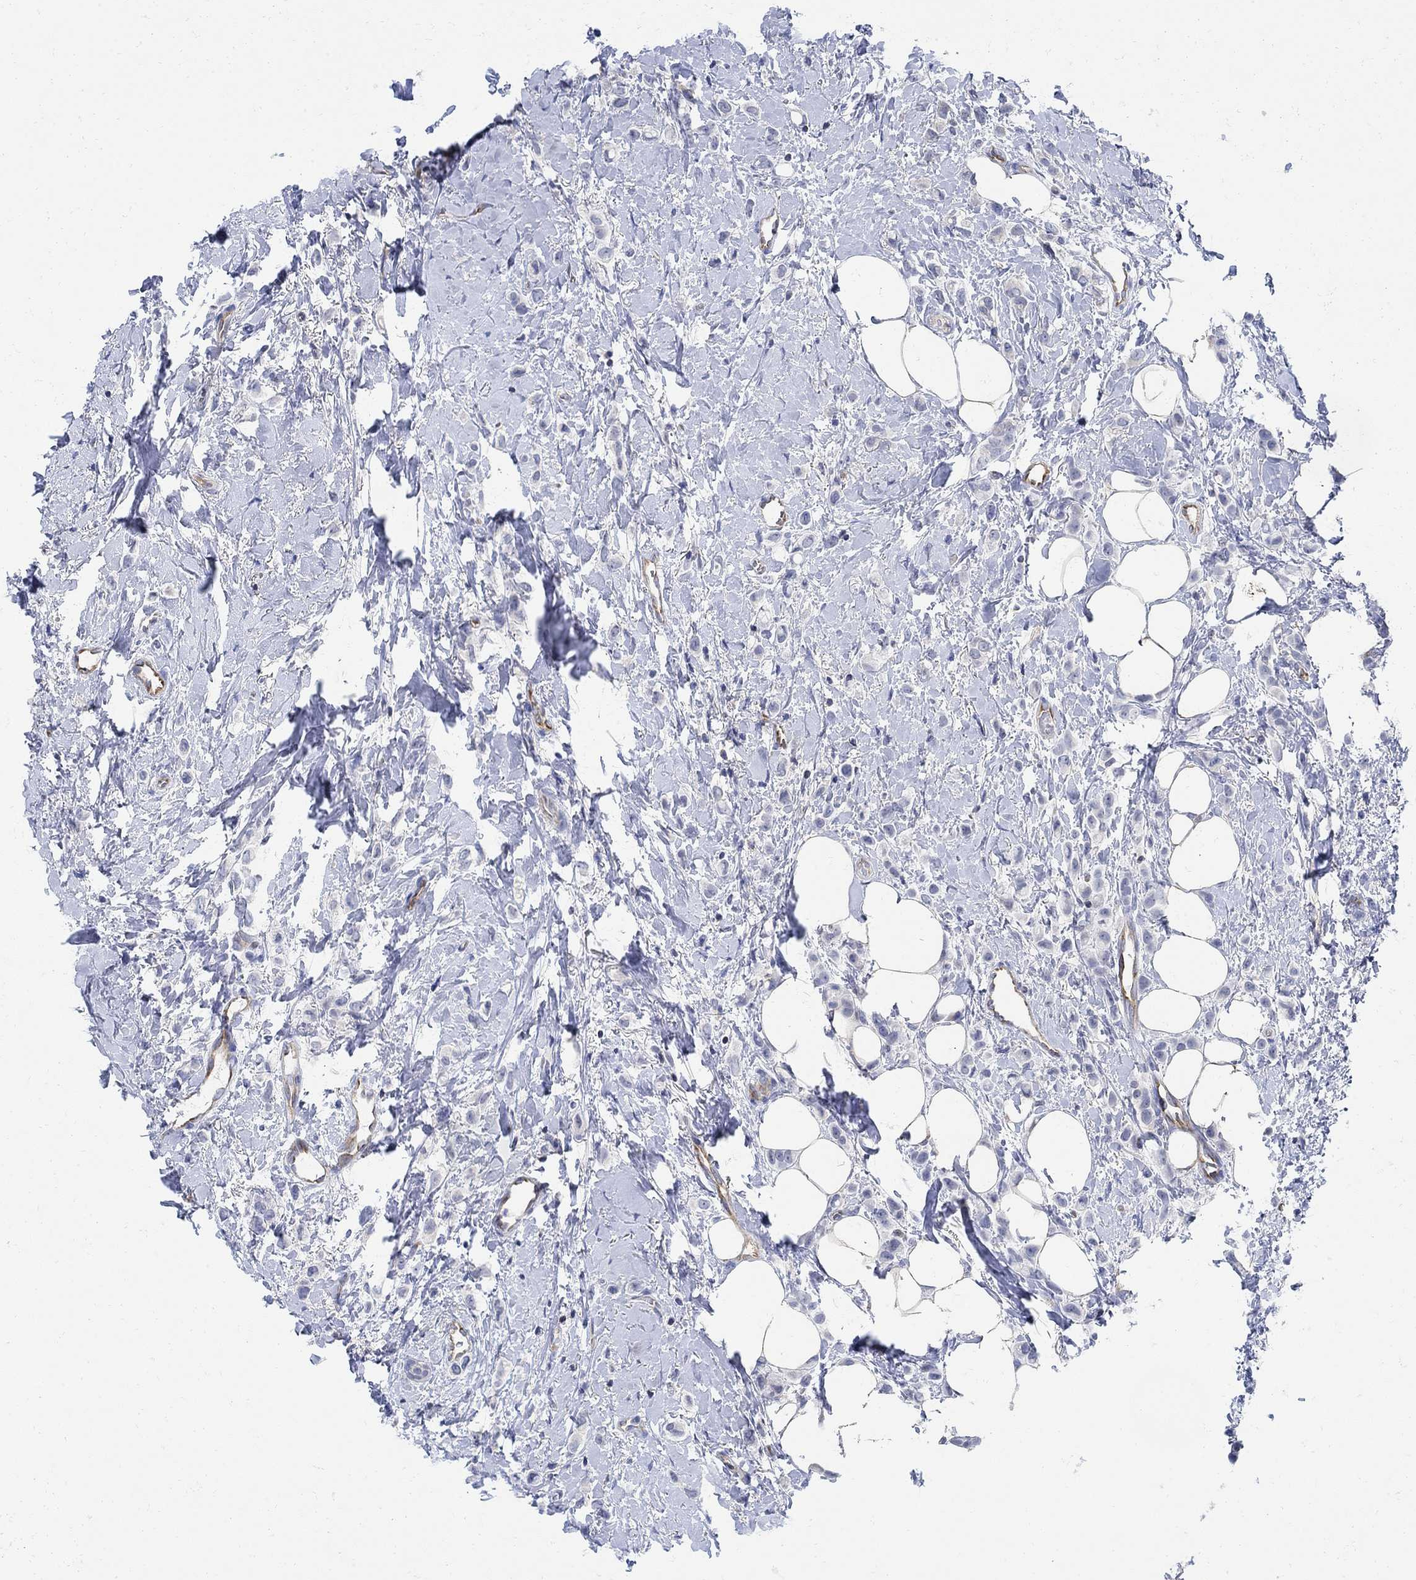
{"staining": {"intensity": "negative", "quantity": "none", "location": "none"}, "tissue": "breast cancer", "cell_type": "Tumor cells", "image_type": "cancer", "snomed": [{"axis": "morphology", "description": "Lobular carcinoma"}, {"axis": "topography", "description": "Breast"}], "caption": "This is an immunohistochemistry (IHC) micrograph of human lobular carcinoma (breast). There is no positivity in tumor cells.", "gene": "PHF21B", "patient": {"sex": "female", "age": 66}}